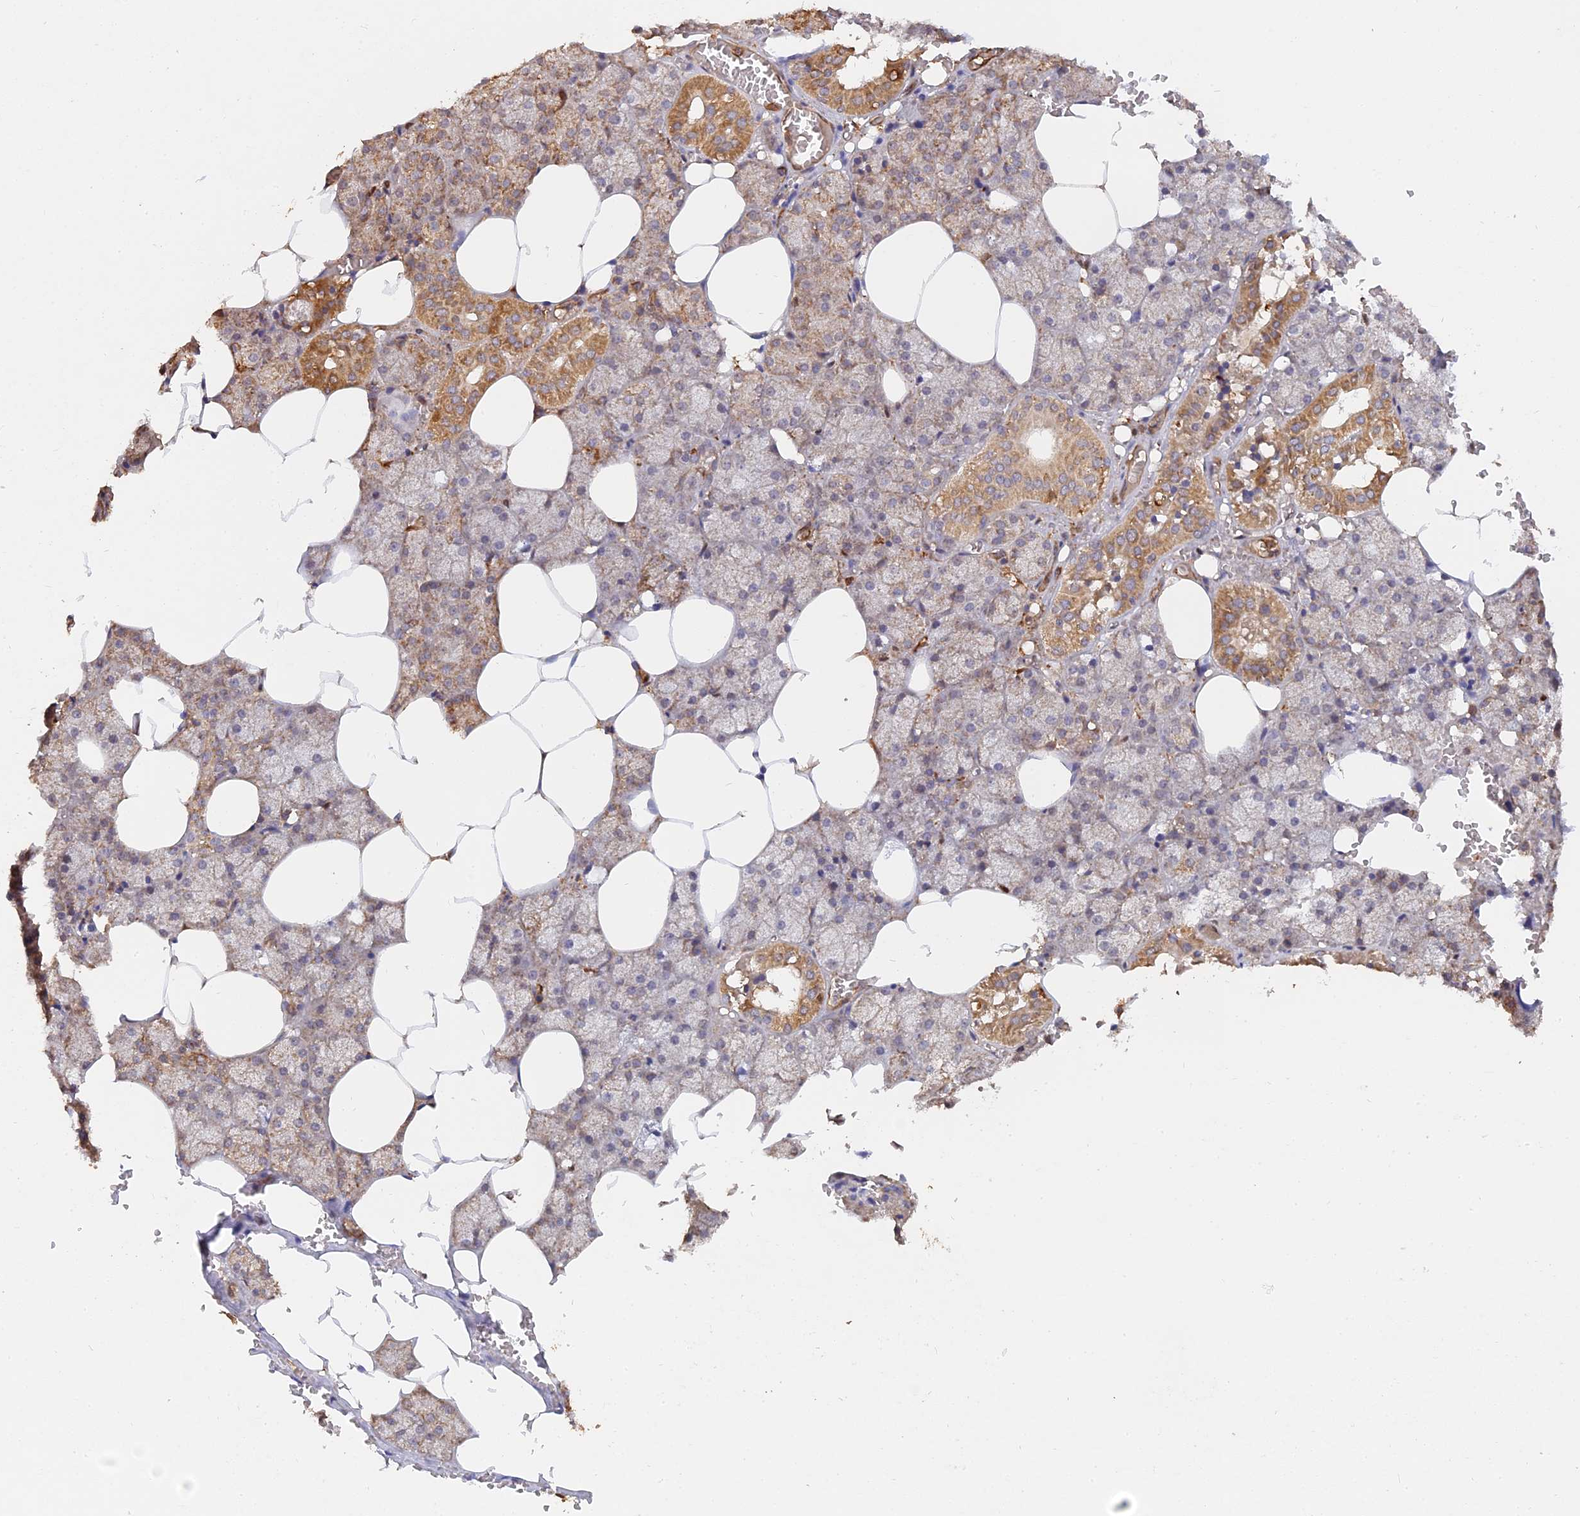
{"staining": {"intensity": "moderate", "quantity": "25%-75%", "location": "cytoplasmic/membranous"}, "tissue": "salivary gland", "cell_type": "Glandular cells", "image_type": "normal", "snomed": [{"axis": "morphology", "description": "Normal tissue, NOS"}, {"axis": "topography", "description": "Salivary gland"}], "caption": "Immunohistochemical staining of unremarkable salivary gland reveals moderate cytoplasmic/membranous protein staining in approximately 25%-75% of glandular cells. (brown staining indicates protein expression, while blue staining denotes nuclei).", "gene": "SAC3D1", "patient": {"sex": "male", "age": 62}}